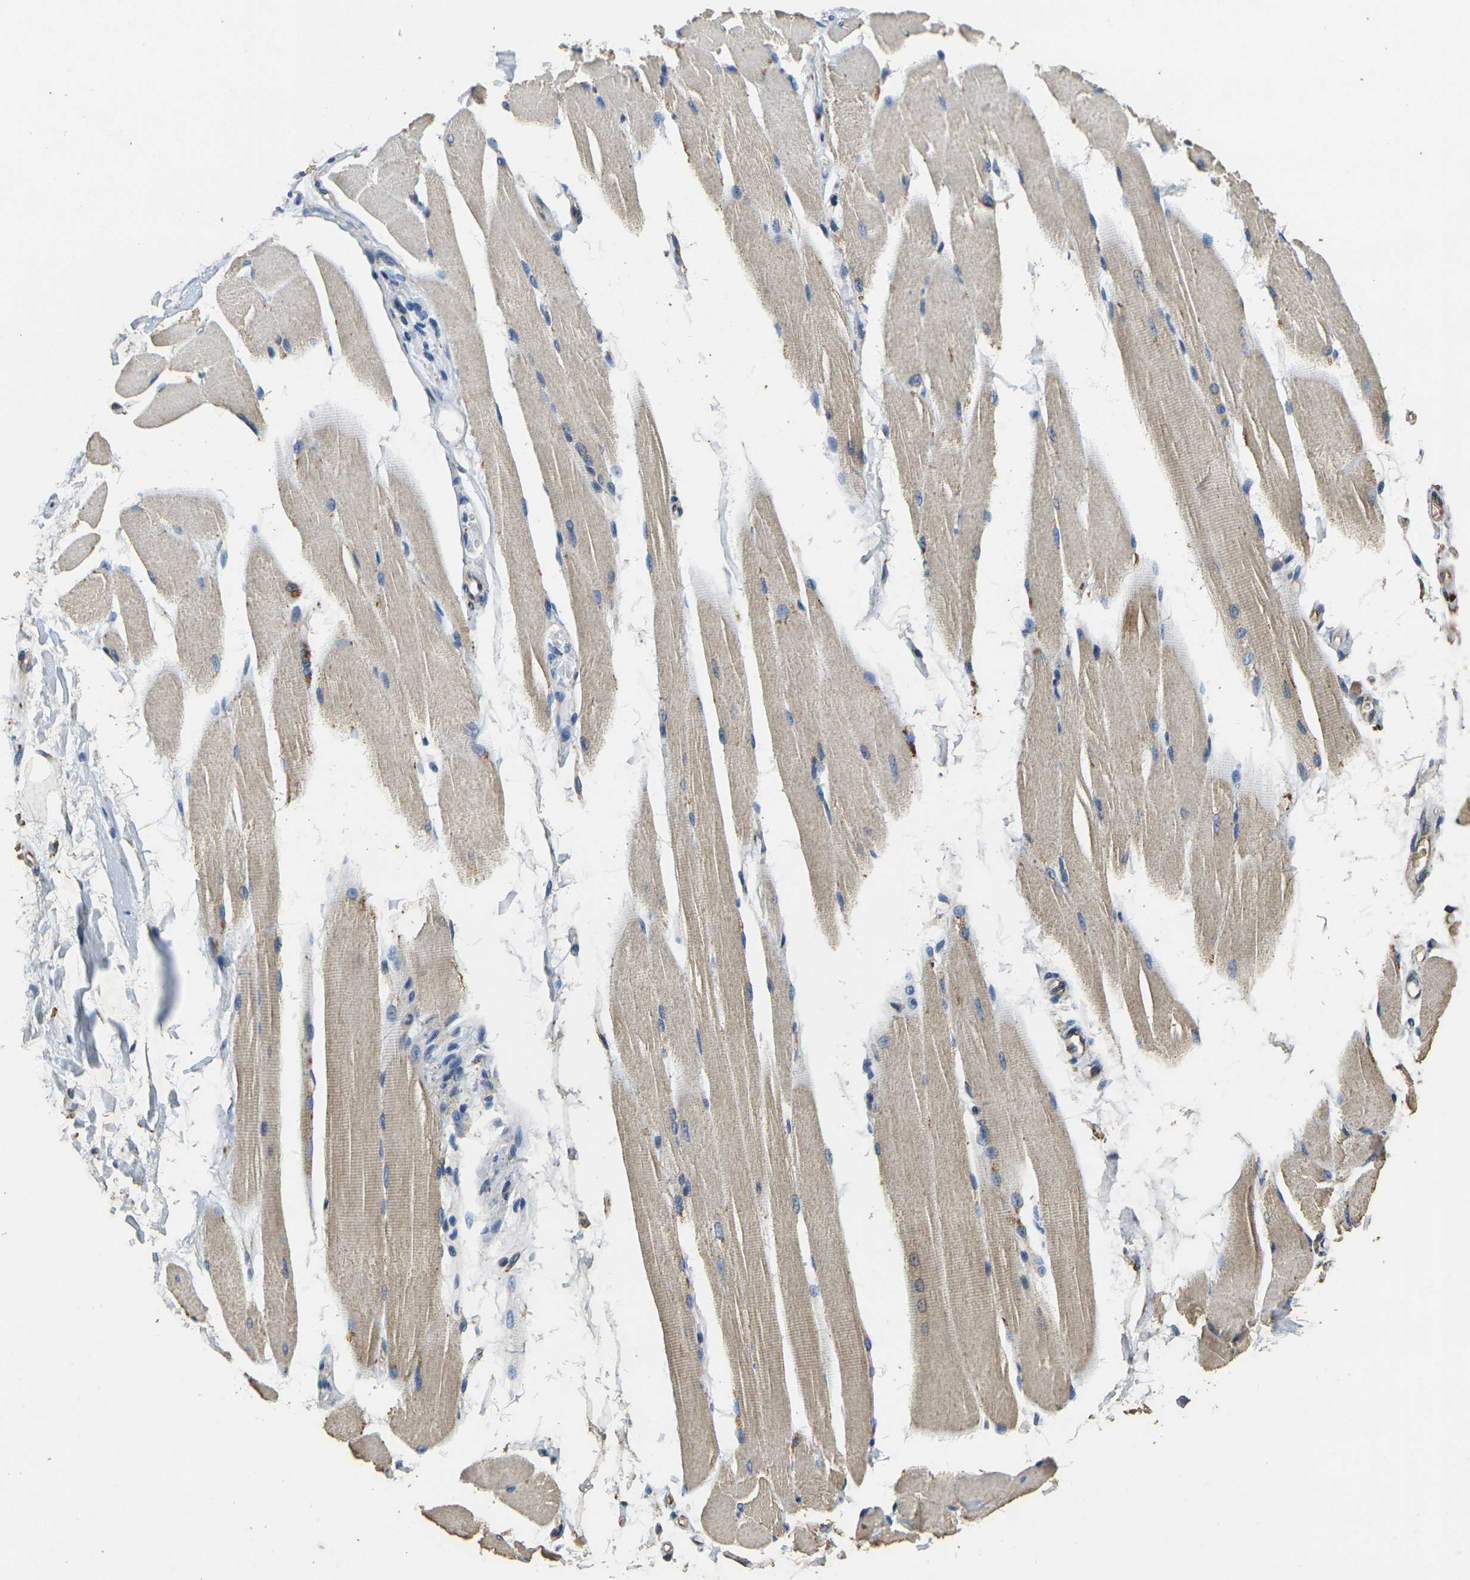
{"staining": {"intensity": "weak", "quantity": ">75%", "location": "cytoplasmic/membranous"}, "tissue": "skeletal muscle", "cell_type": "Myocytes", "image_type": "normal", "snomed": [{"axis": "morphology", "description": "Normal tissue, NOS"}, {"axis": "topography", "description": "Skeletal muscle"}, {"axis": "topography", "description": "Peripheral nerve tissue"}], "caption": "IHC histopathology image of unremarkable skeletal muscle: human skeletal muscle stained using immunohistochemistry (IHC) displays low levels of weak protein expression localized specifically in the cytoplasmic/membranous of myocytes, appearing as a cytoplasmic/membranous brown color.", "gene": "MAPK11", "patient": {"sex": "female", "age": 84}}